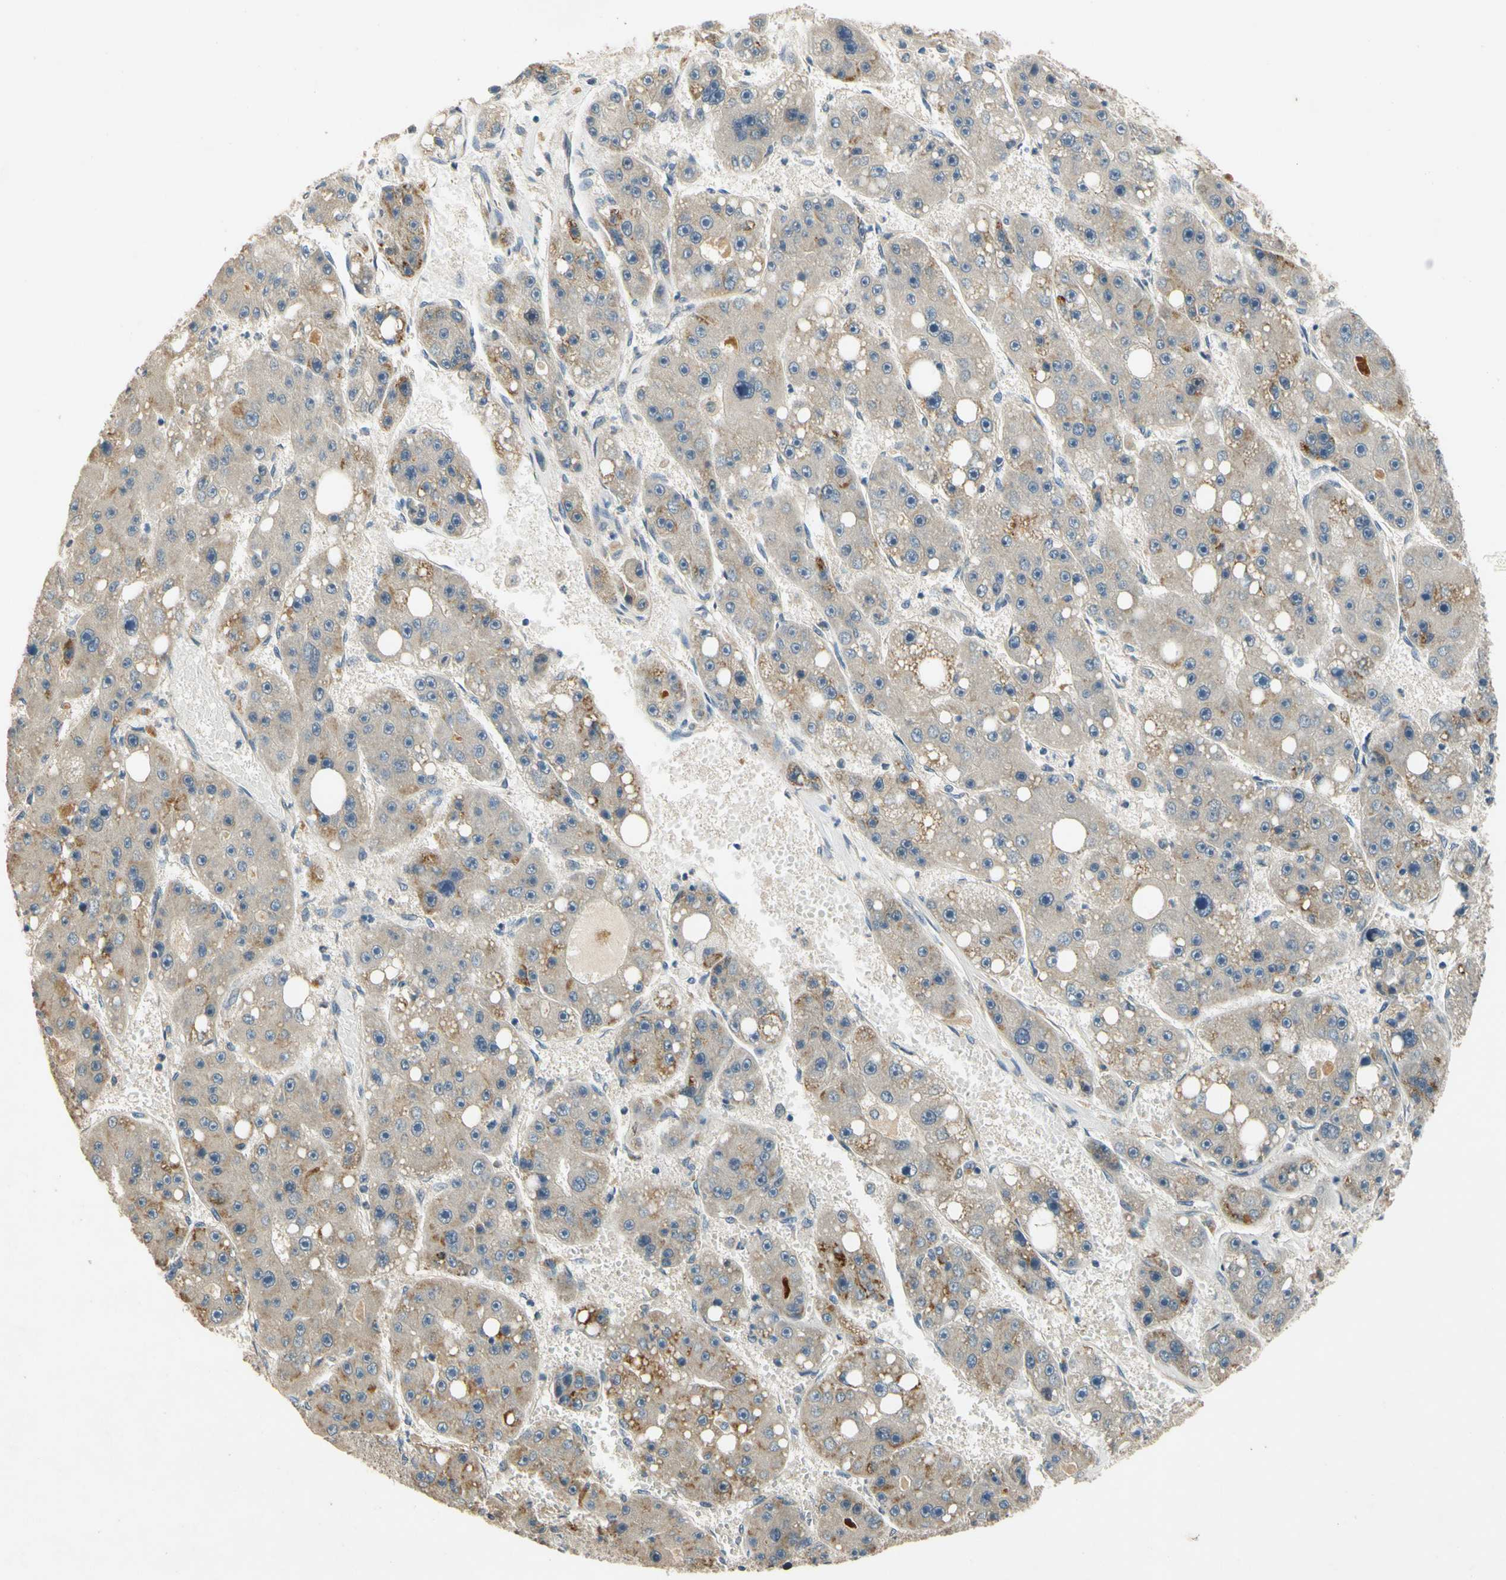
{"staining": {"intensity": "weak", "quantity": "<25%", "location": "cytoplasmic/membranous"}, "tissue": "liver cancer", "cell_type": "Tumor cells", "image_type": "cancer", "snomed": [{"axis": "morphology", "description": "Carcinoma, Hepatocellular, NOS"}, {"axis": "topography", "description": "Liver"}], "caption": "Liver cancer was stained to show a protein in brown. There is no significant expression in tumor cells.", "gene": "ALKBH3", "patient": {"sex": "female", "age": 61}}